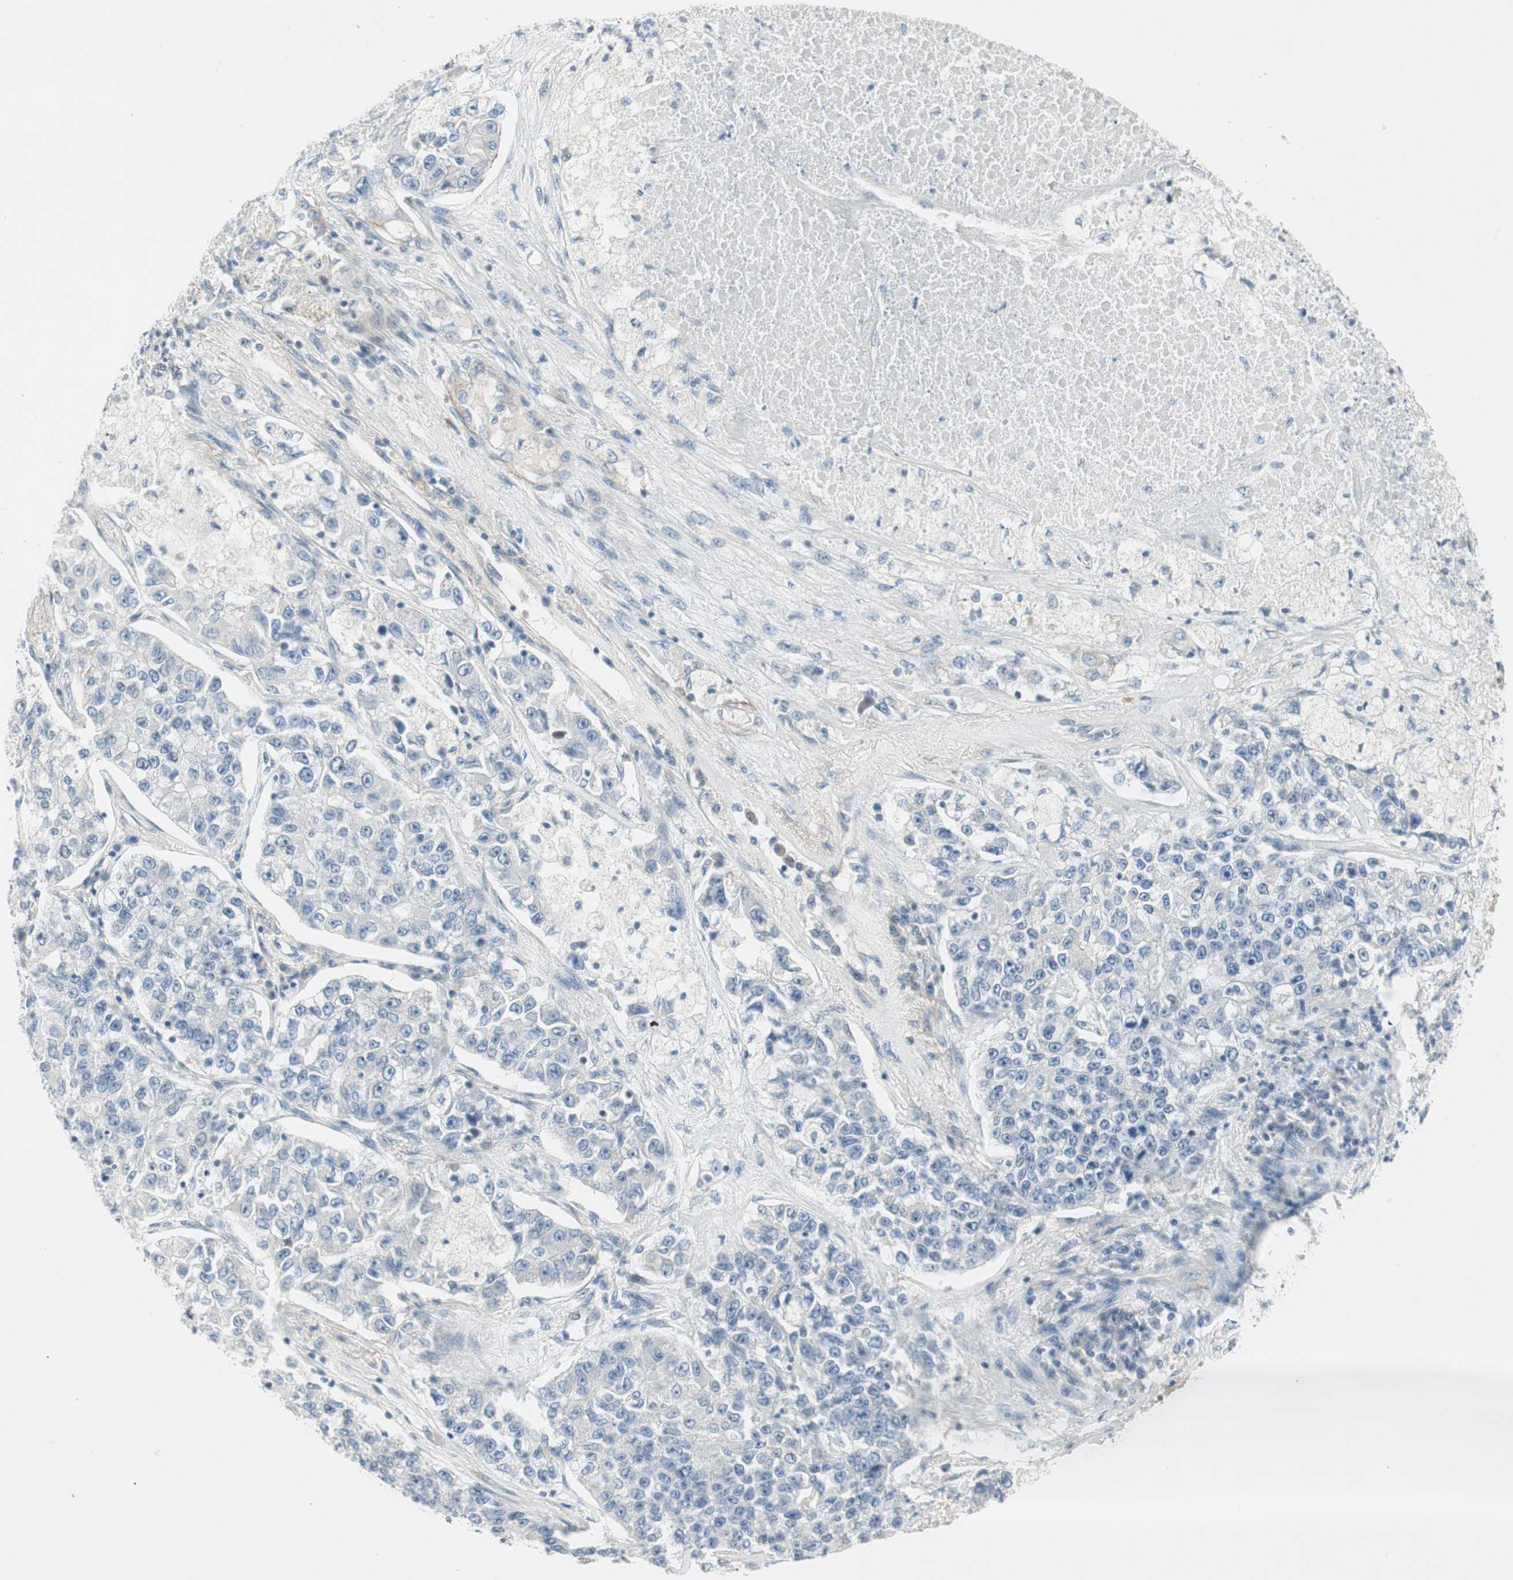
{"staining": {"intensity": "negative", "quantity": "none", "location": "none"}, "tissue": "lung cancer", "cell_type": "Tumor cells", "image_type": "cancer", "snomed": [{"axis": "morphology", "description": "Adenocarcinoma, NOS"}, {"axis": "topography", "description": "Lung"}], "caption": "Immunohistochemical staining of human lung cancer exhibits no significant expression in tumor cells.", "gene": "ITGB4", "patient": {"sex": "male", "age": 49}}